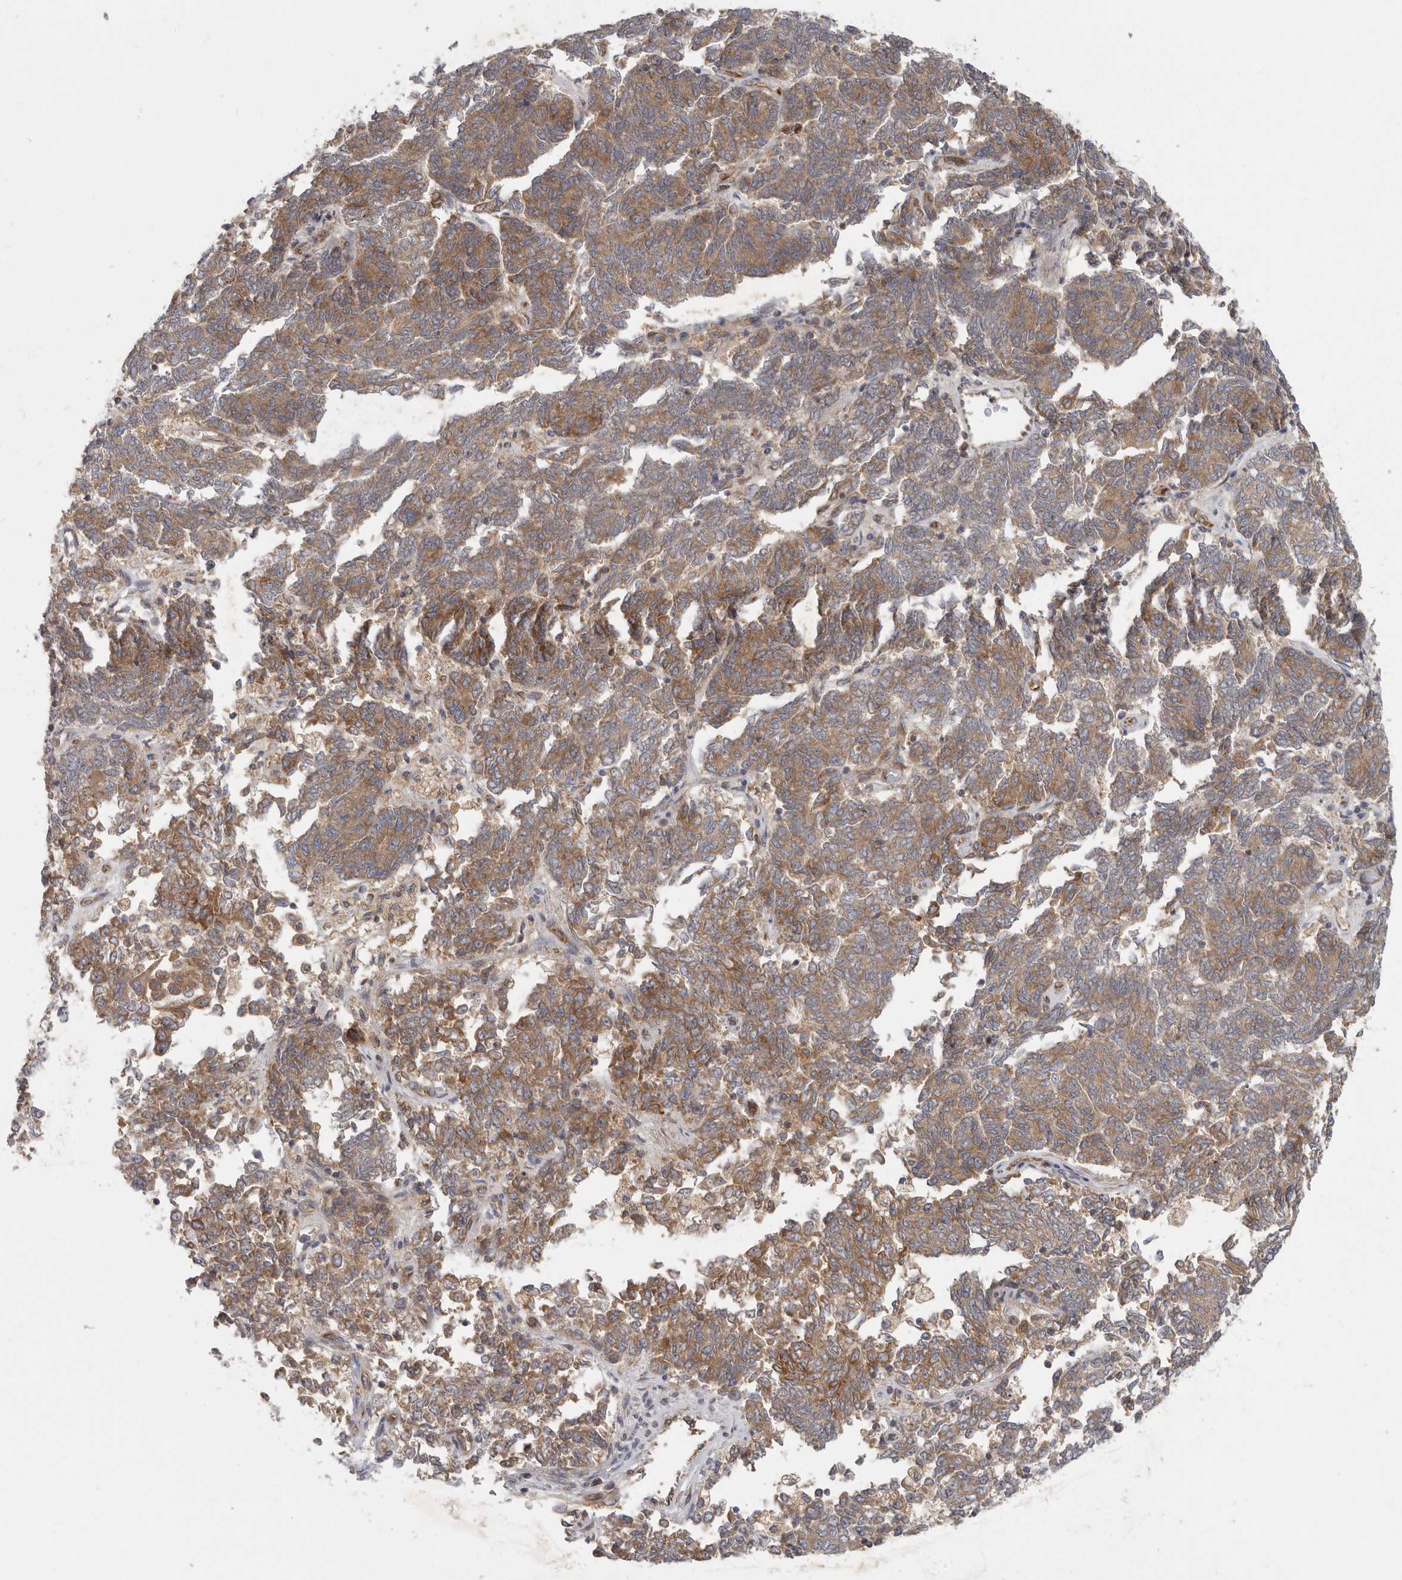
{"staining": {"intensity": "moderate", "quantity": ">75%", "location": "cytoplasmic/membranous"}, "tissue": "endometrial cancer", "cell_type": "Tumor cells", "image_type": "cancer", "snomed": [{"axis": "morphology", "description": "Adenocarcinoma, NOS"}, {"axis": "topography", "description": "Endometrium"}], "caption": "Tumor cells demonstrate medium levels of moderate cytoplasmic/membranous staining in about >75% of cells in human adenocarcinoma (endometrial).", "gene": "BCAP29", "patient": {"sex": "female", "age": 80}}